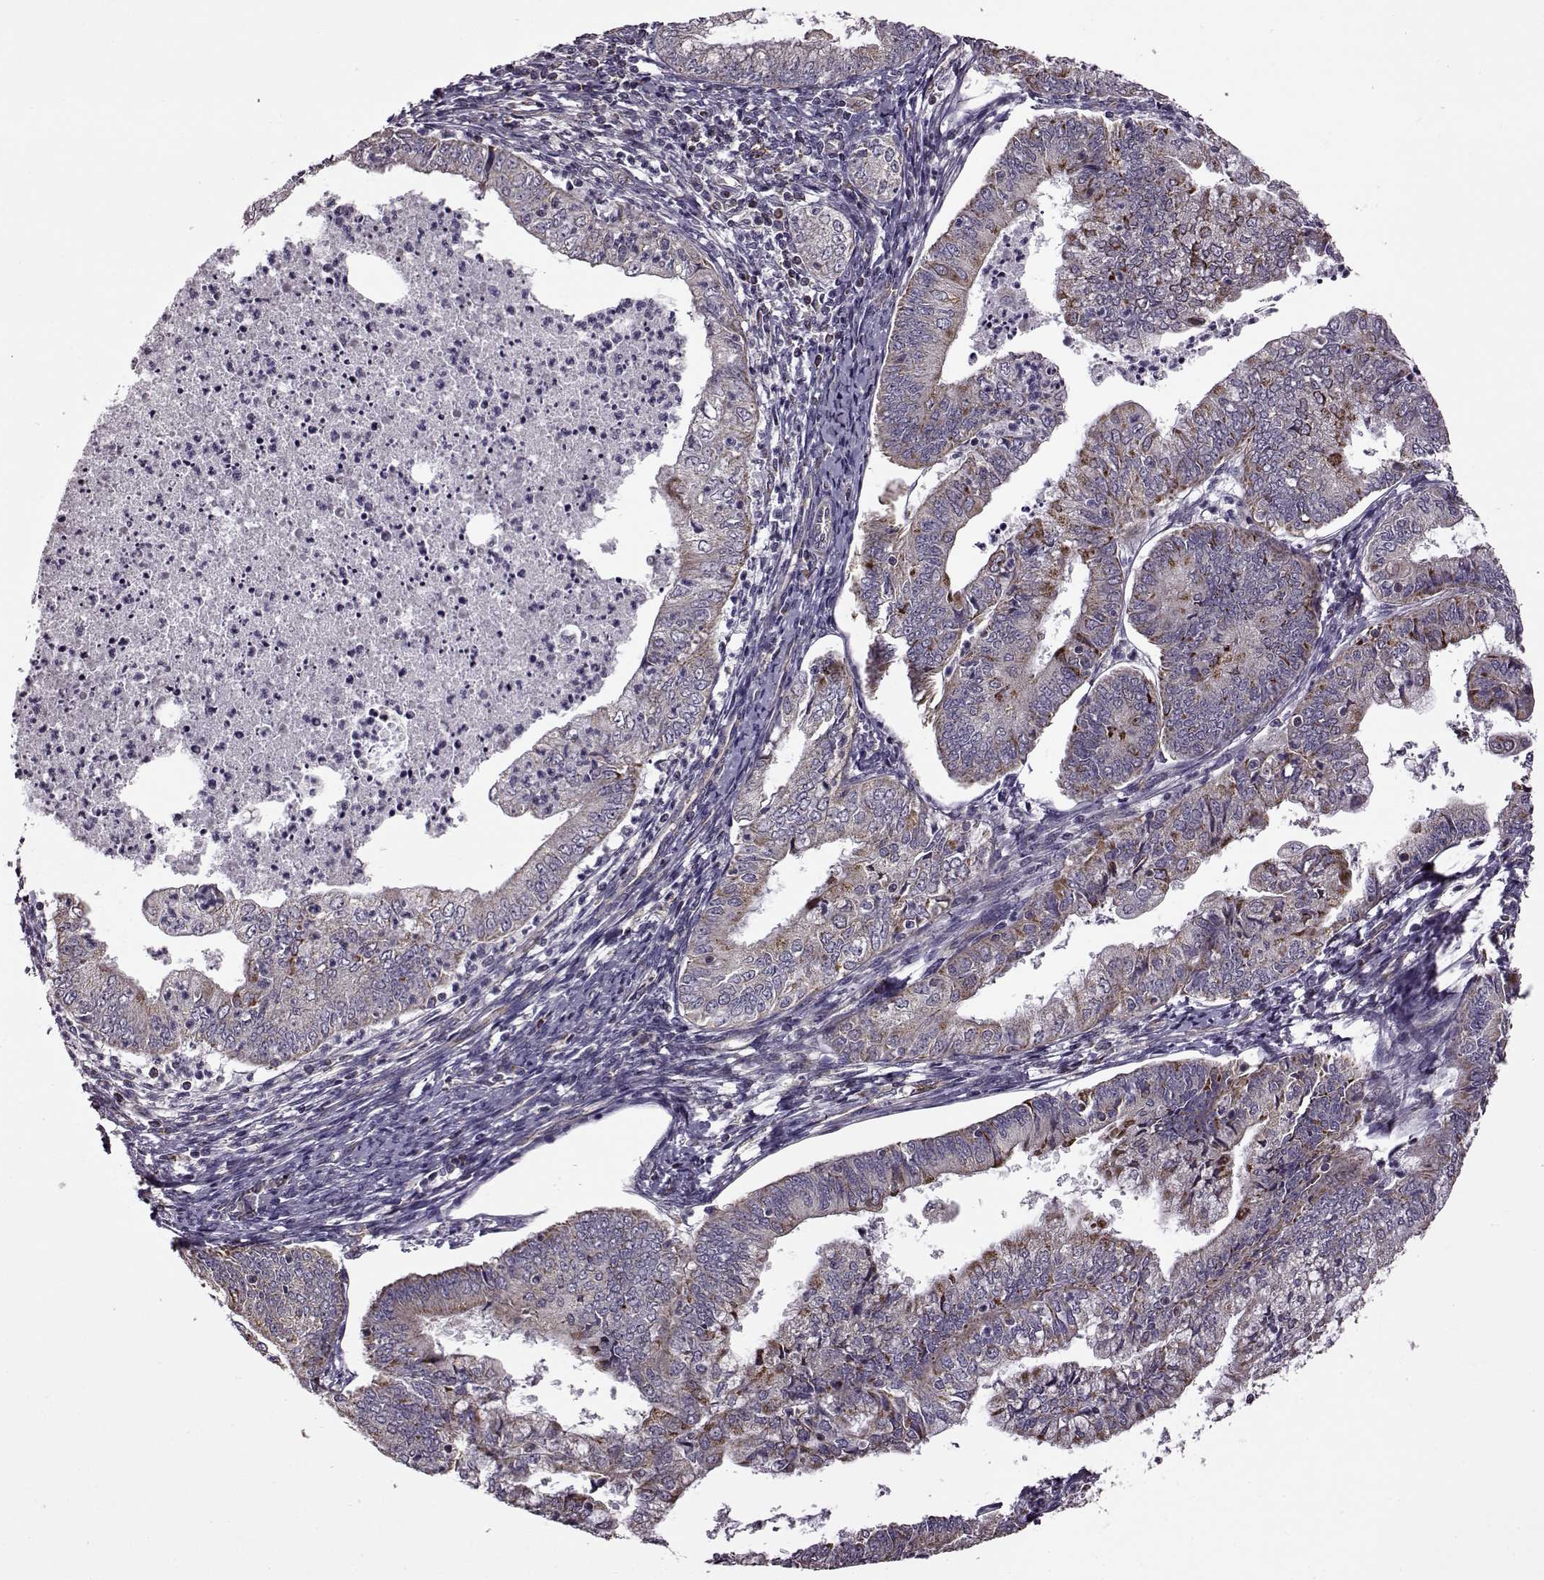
{"staining": {"intensity": "moderate", "quantity": "<25%", "location": "cytoplasmic/membranous"}, "tissue": "endometrial cancer", "cell_type": "Tumor cells", "image_type": "cancer", "snomed": [{"axis": "morphology", "description": "Adenocarcinoma, NOS"}, {"axis": "topography", "description": "Endometrium"}], "caption": "A photomicrograph of endometrial cancer stained for a protein displays moderate cytoplasmic/membranous brown staining in tumor cells.", "gene": "MTSS1", "patient": {"sex": "female", "age": 55}}